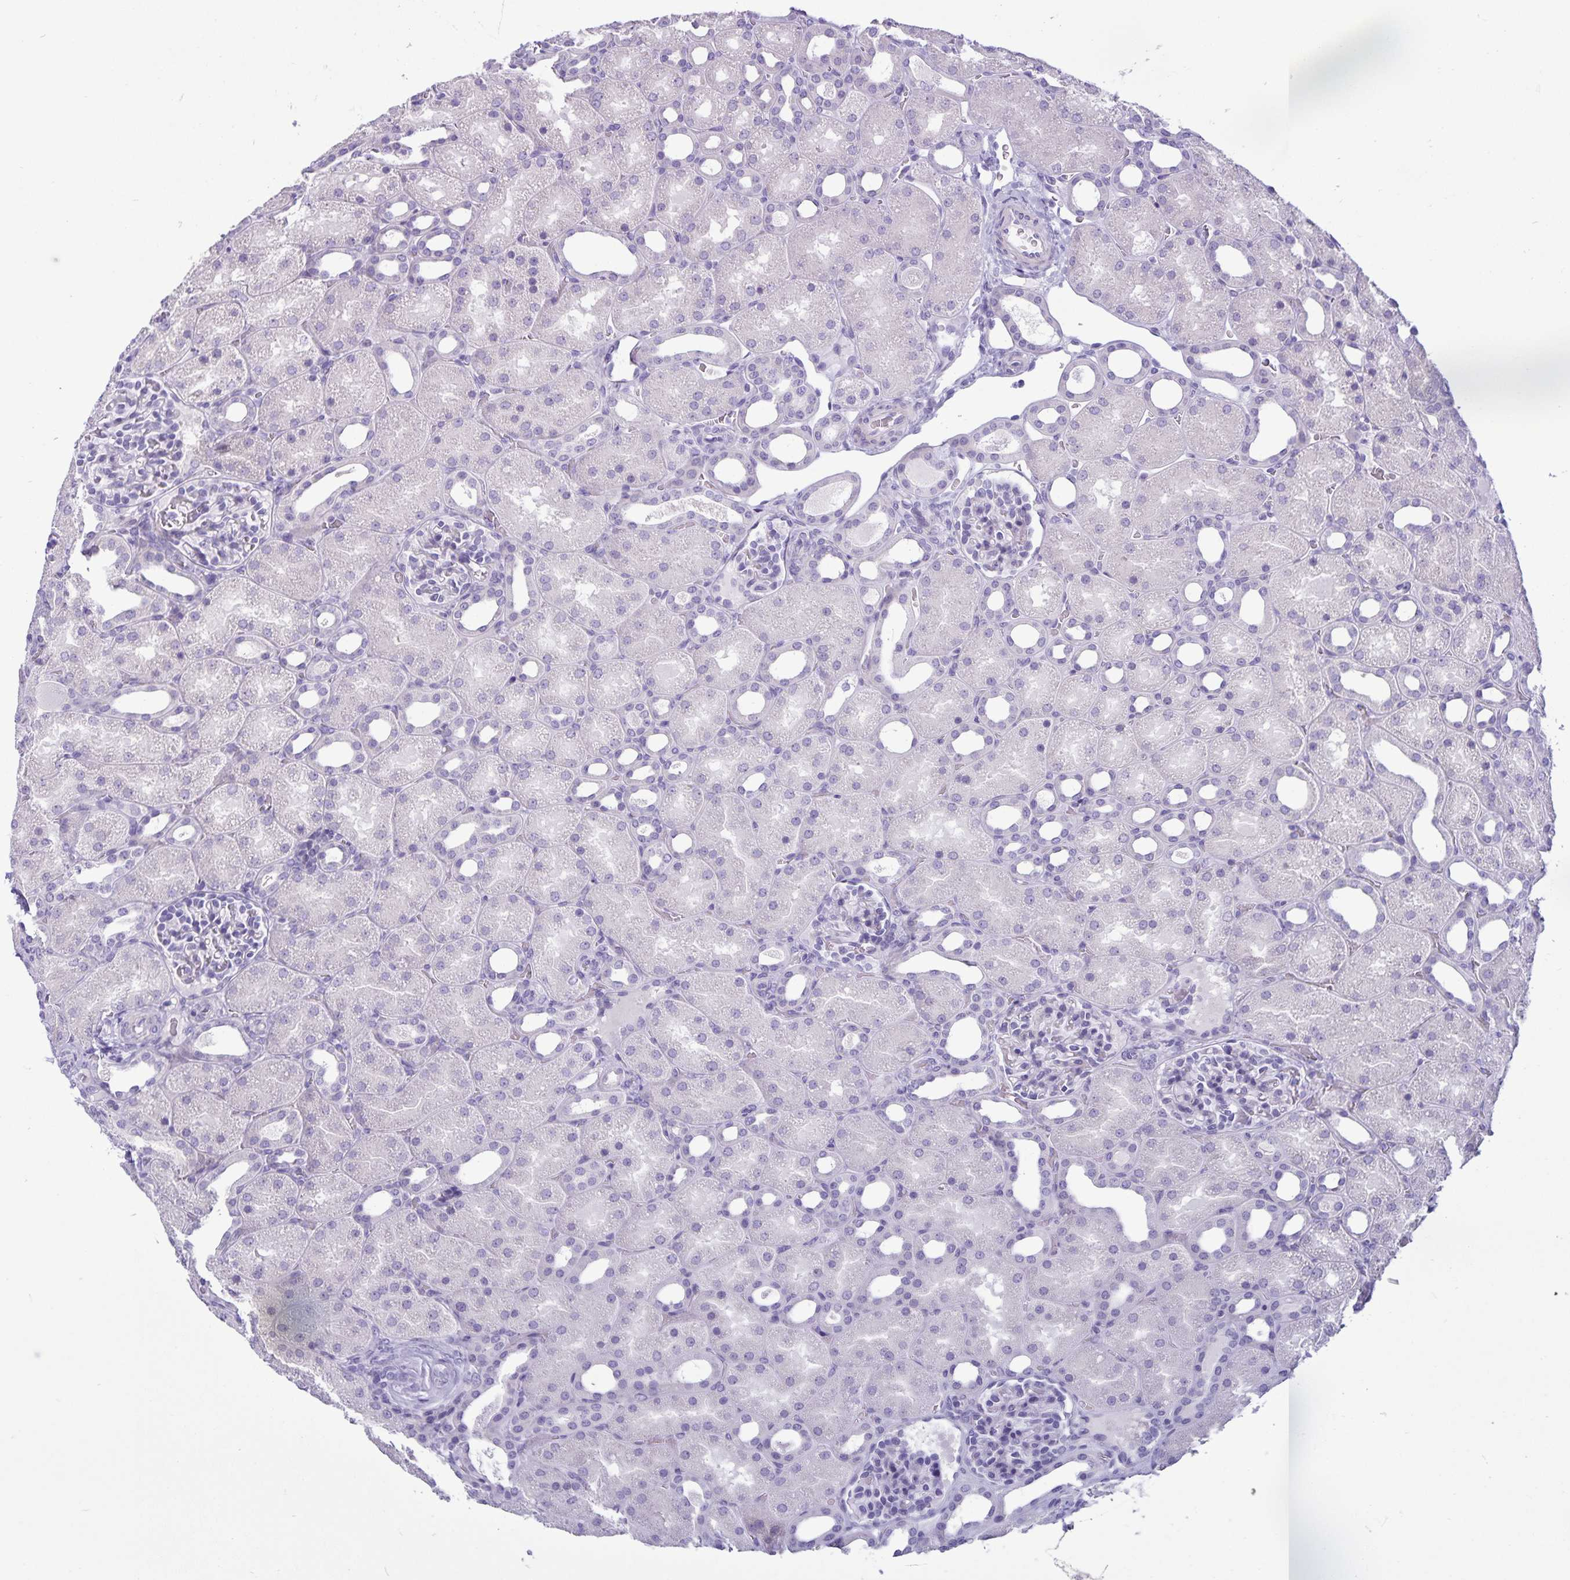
{"staining": {"intensity": "negative", "quantity": "none", "location": "none"}, "tissue": "kidney", "cell_type": "Cells in glomeruli", "image_type": "normal", "snomed": [{"axis": "morphology", "description": "Normal tissue, NOS"}, {"axis": "topography", "description": "Kidney"}], "caption": "Immunohistochemical staining of benign human kidney reveals no significant positivity in cells in glomeruli.", "gene": "IBTK", "patient": {"sex": "male", "age": 2}}